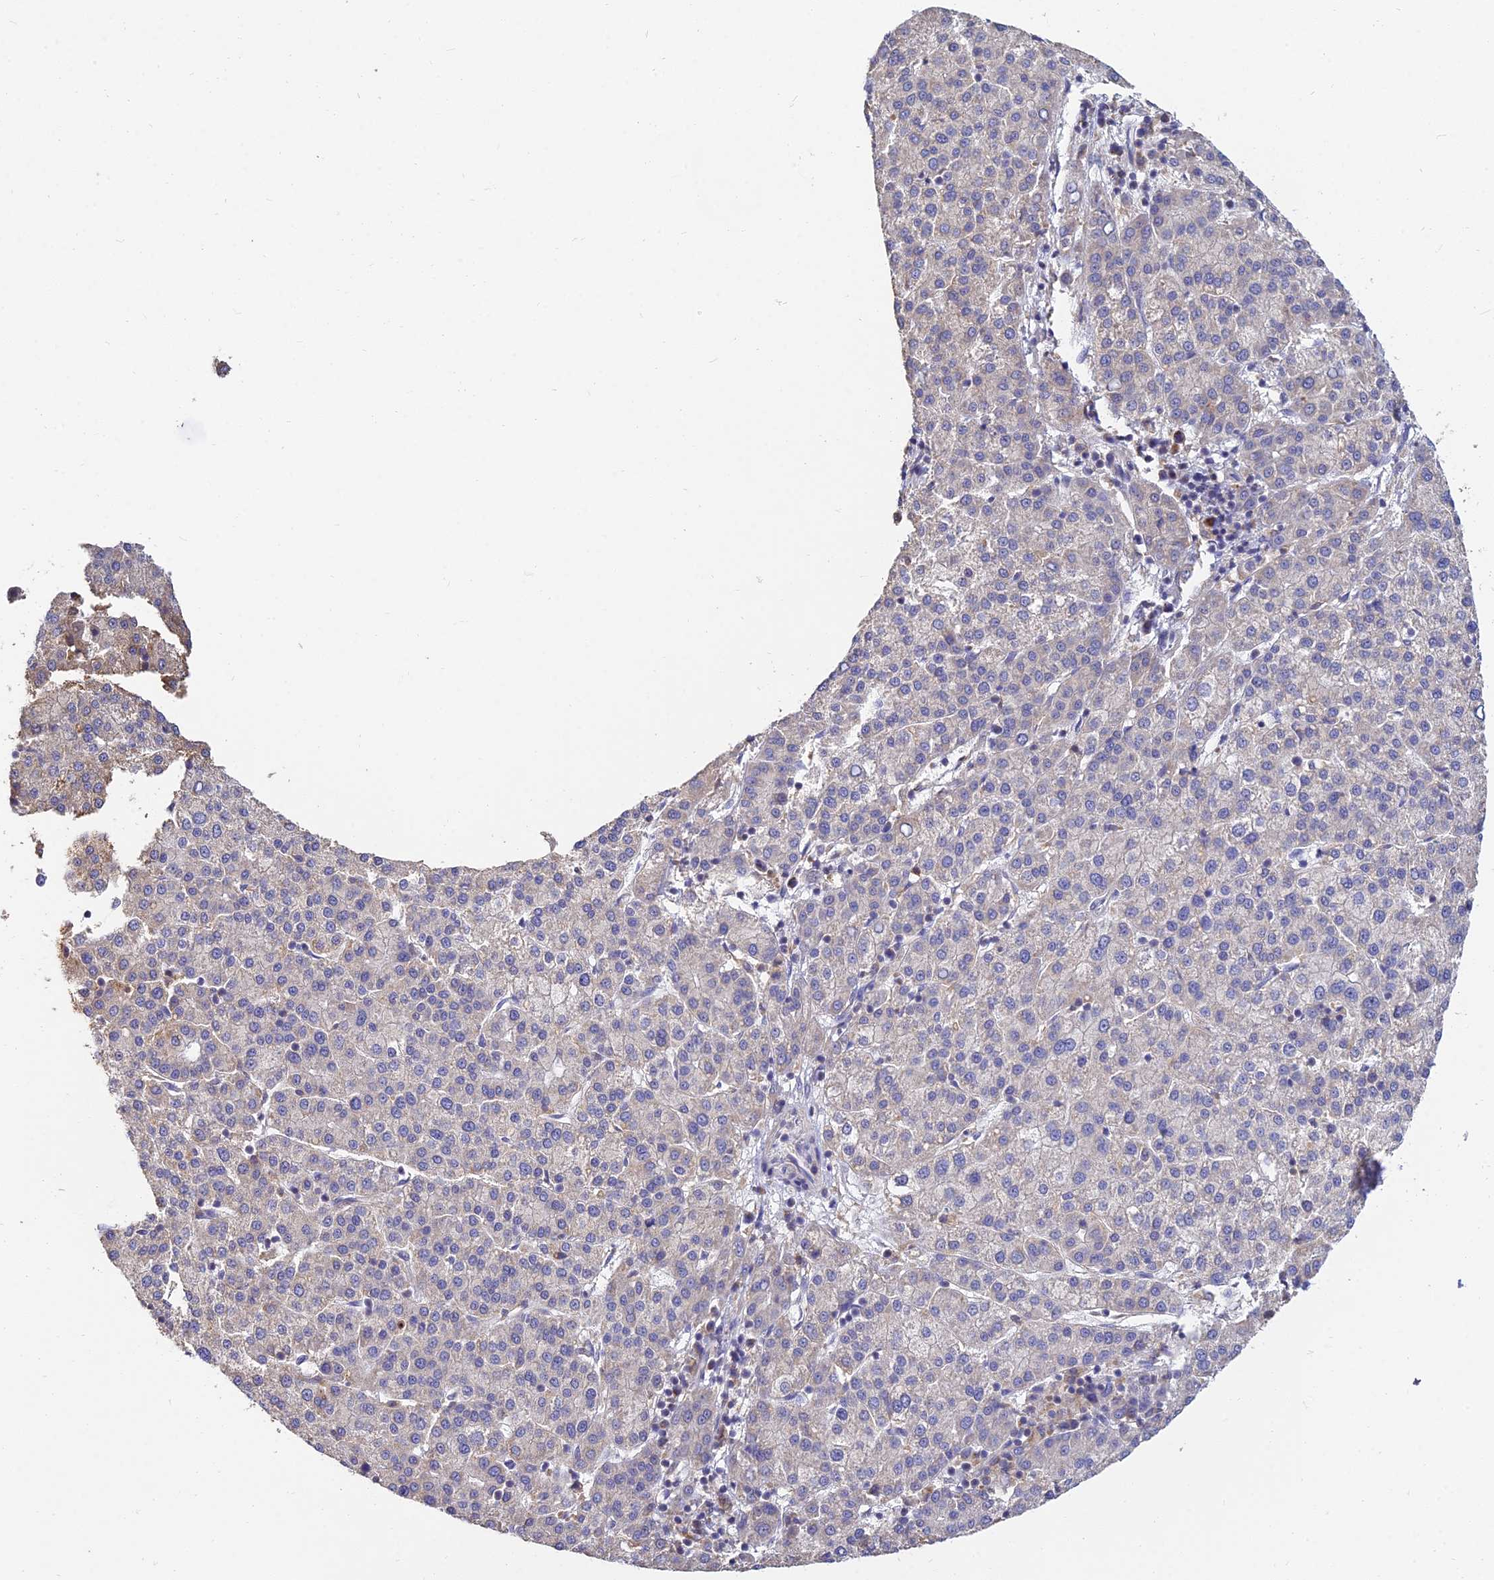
{"staining": {"intensity": "negative", "quantity": "none", "location": "none"}, "tissue": "liver cancer", "cell_type": "Tumor cells", "image_type": "cancer", "snomed": [{"axis": "morphology", "description": "Carcinoma, Hepatocellular, NOS"}, {"axis": "topography", "description": "Liver"}], "caption": "Human hepatocellular carcinoma (liver) stained for a protein using IHC reveals no positivity in tumor cells.", "gene": "ARL8B", "patient": {"sex": "female", "age": 58}}